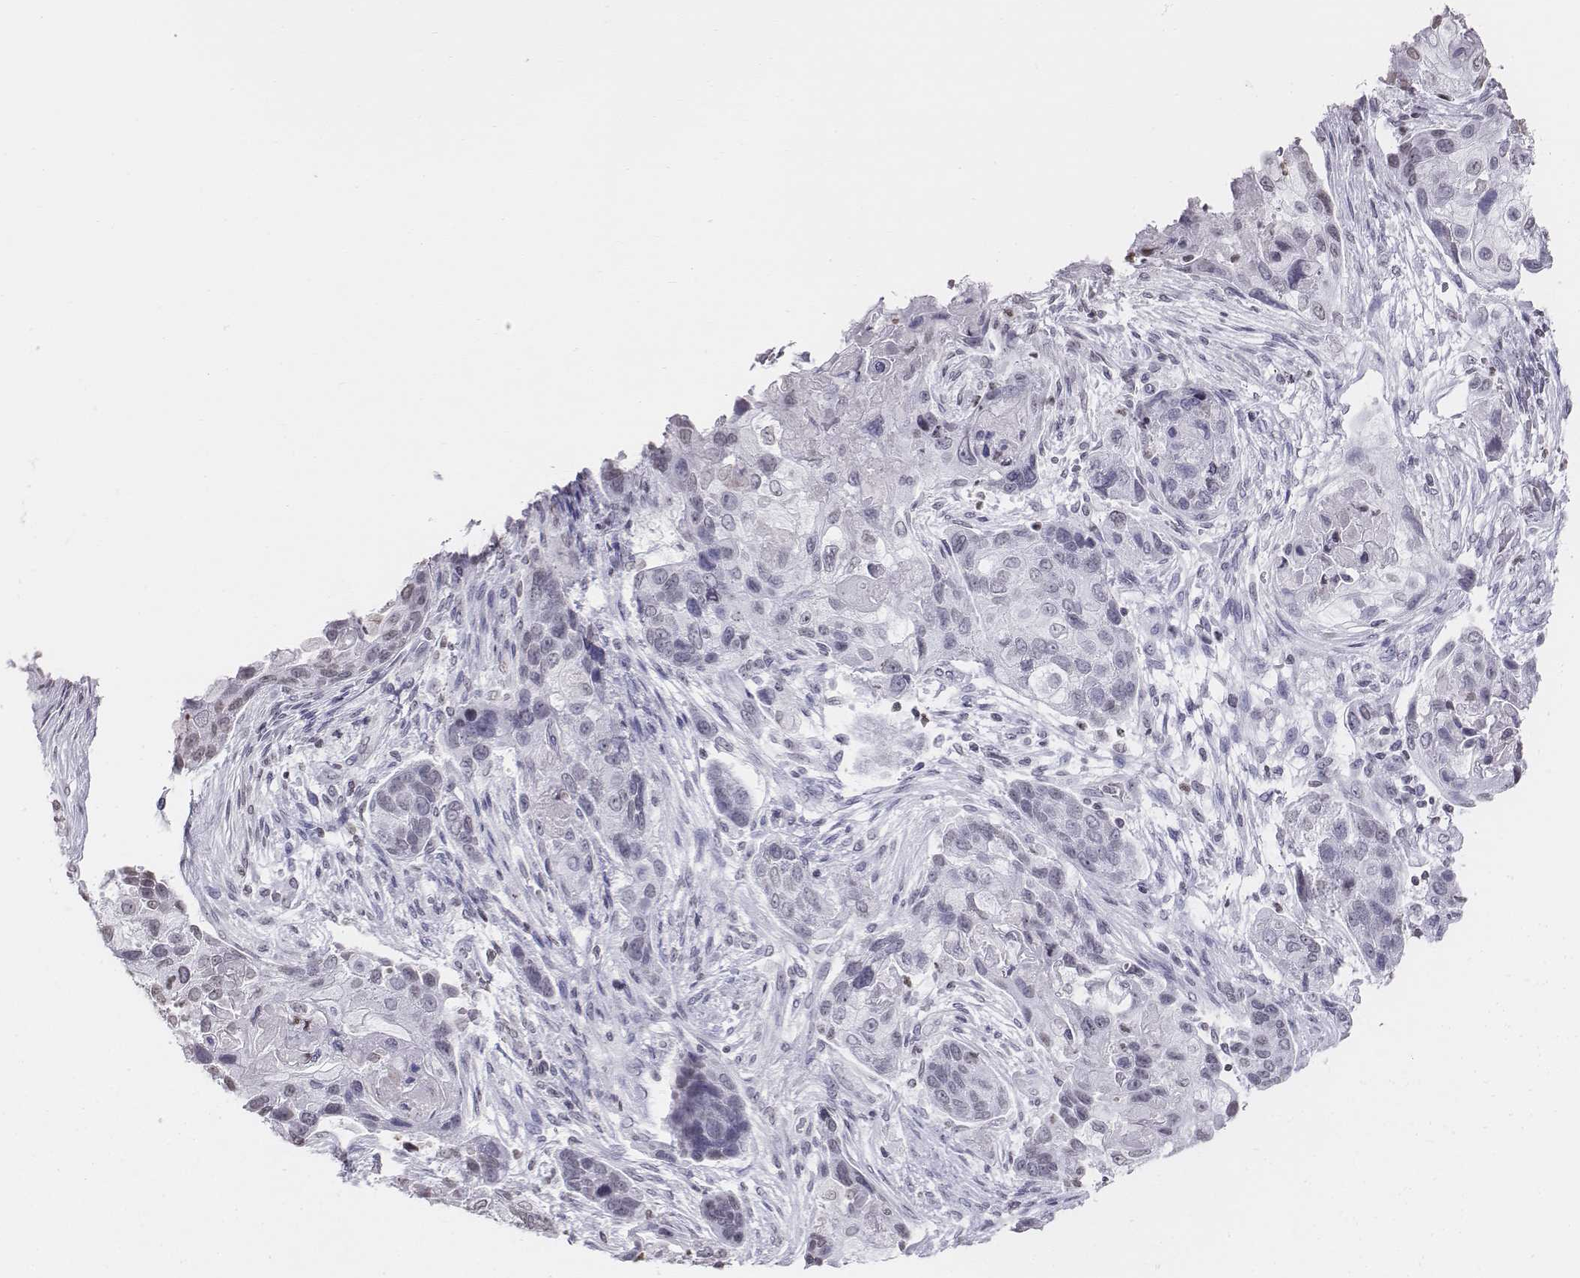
{"staining": {"intensity": "negative", "quantity": "none", "location": "none"}, "tissue": "lung cancer", "cell_type": "Tumor cells", "image_type": "cancer", "snomed": [{"axis": "morphology", "description": "Squamous cell carcinoma, NOS"}, {"axis": "topography", "description": "Lung"}], "caption": "Immunohistochemistry image of neoplastic tissue: human lung cancer (squamous cell carcinoma) stained with DAB shows no significant protein expression in tumor cells.", "gene": "BARHL1", "patient": {"sex": "male", "age": 69}}